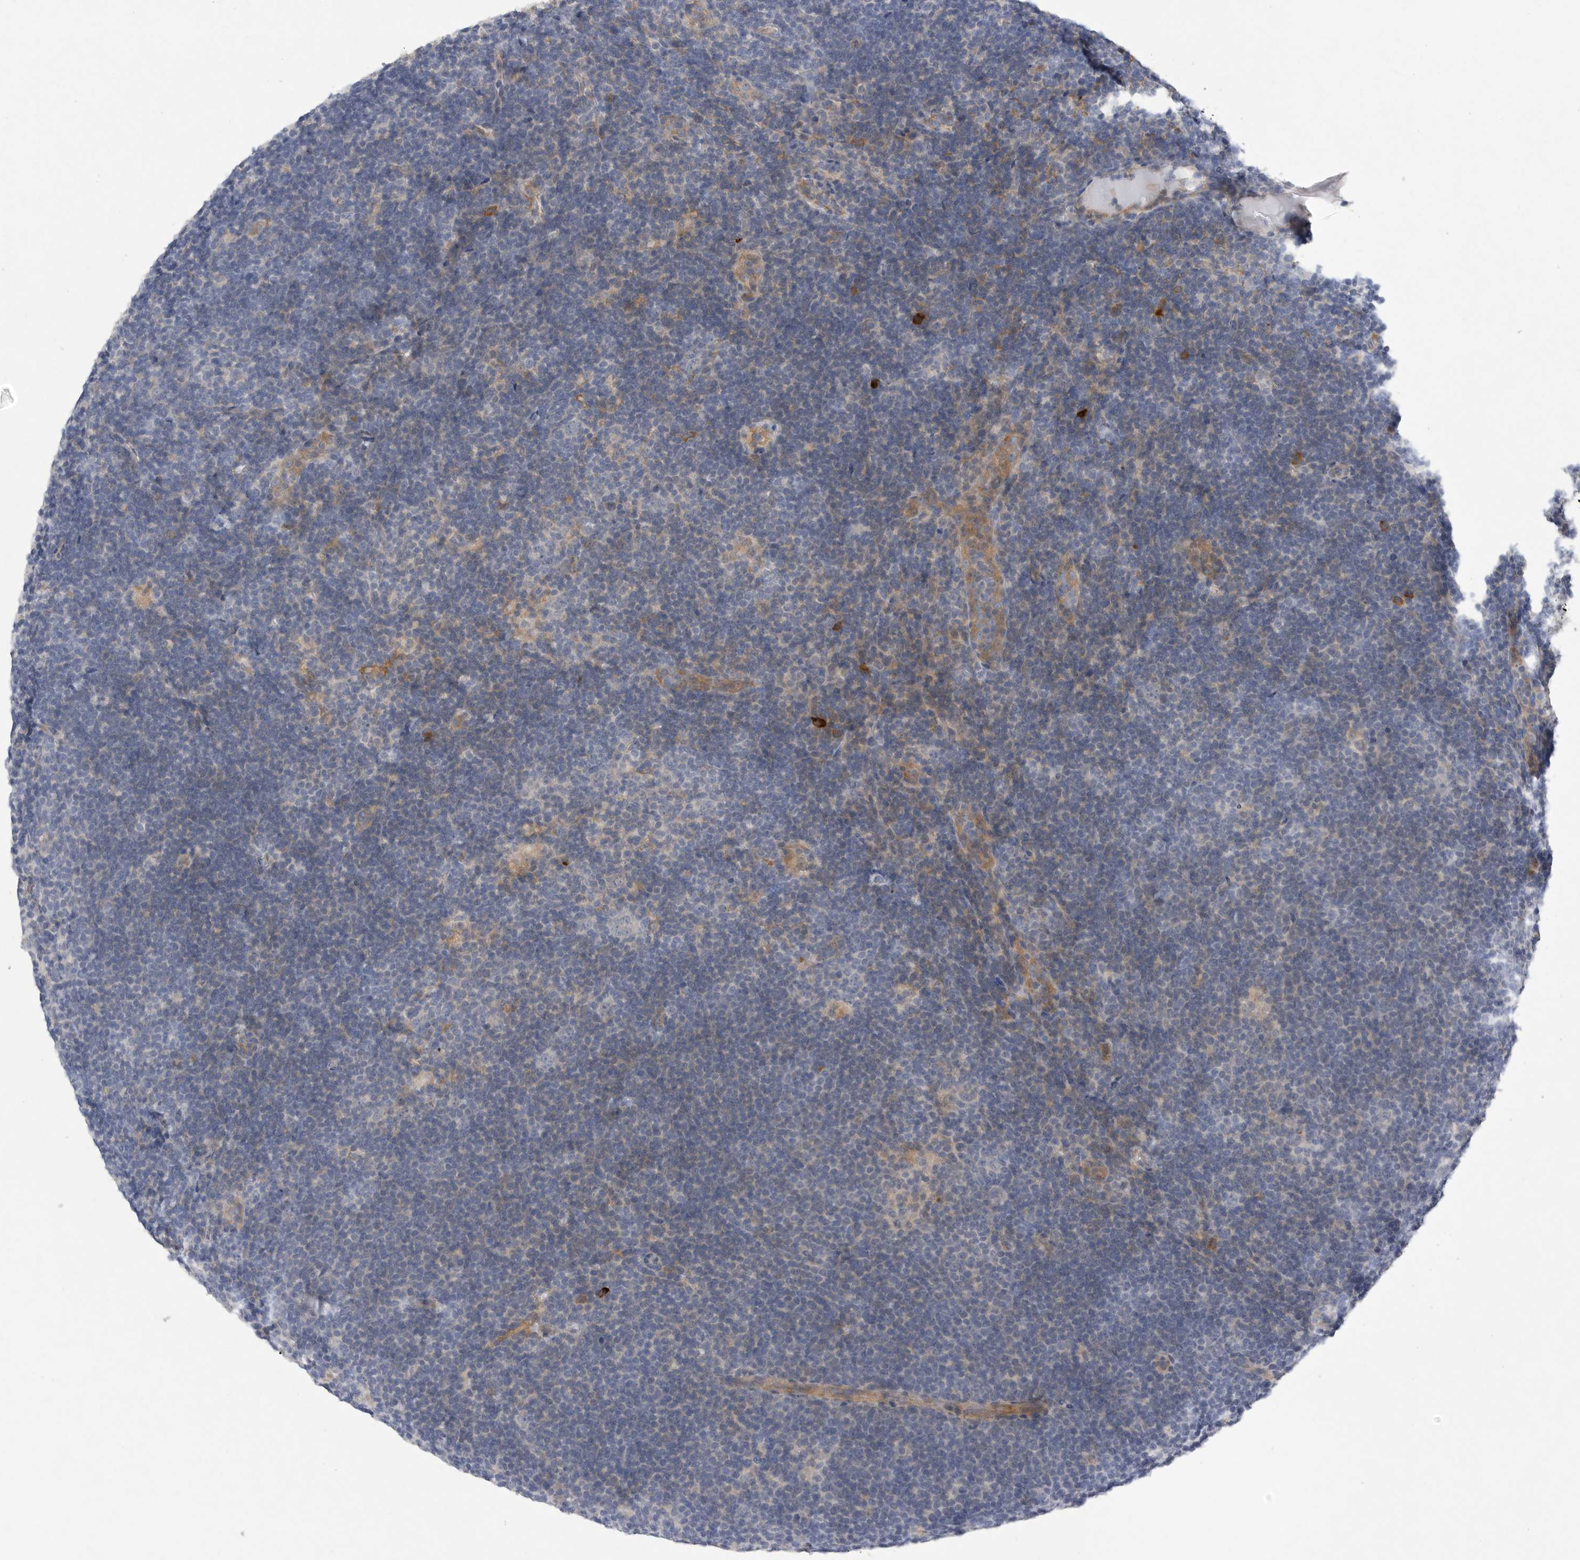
{"staining": {"intensity": "negative", "quantity": "none", "location": "none"}, "tissue": "lymphoma", "cell_type": "Tumor cells", "image_type": "cancer", "snomed": [{"axis": "morphology", "description": "Hodgkin's disease, NOS"}, {"axis": "topography", "description": "Lymph node"}], "caption": "Protein analysis of Hodgkin's disease exhibits no significant positivity in tumor cells. Nuclei are stained in blue.", "gene": "EDEM3", "patient": {"sex": "female", "age": 57}}